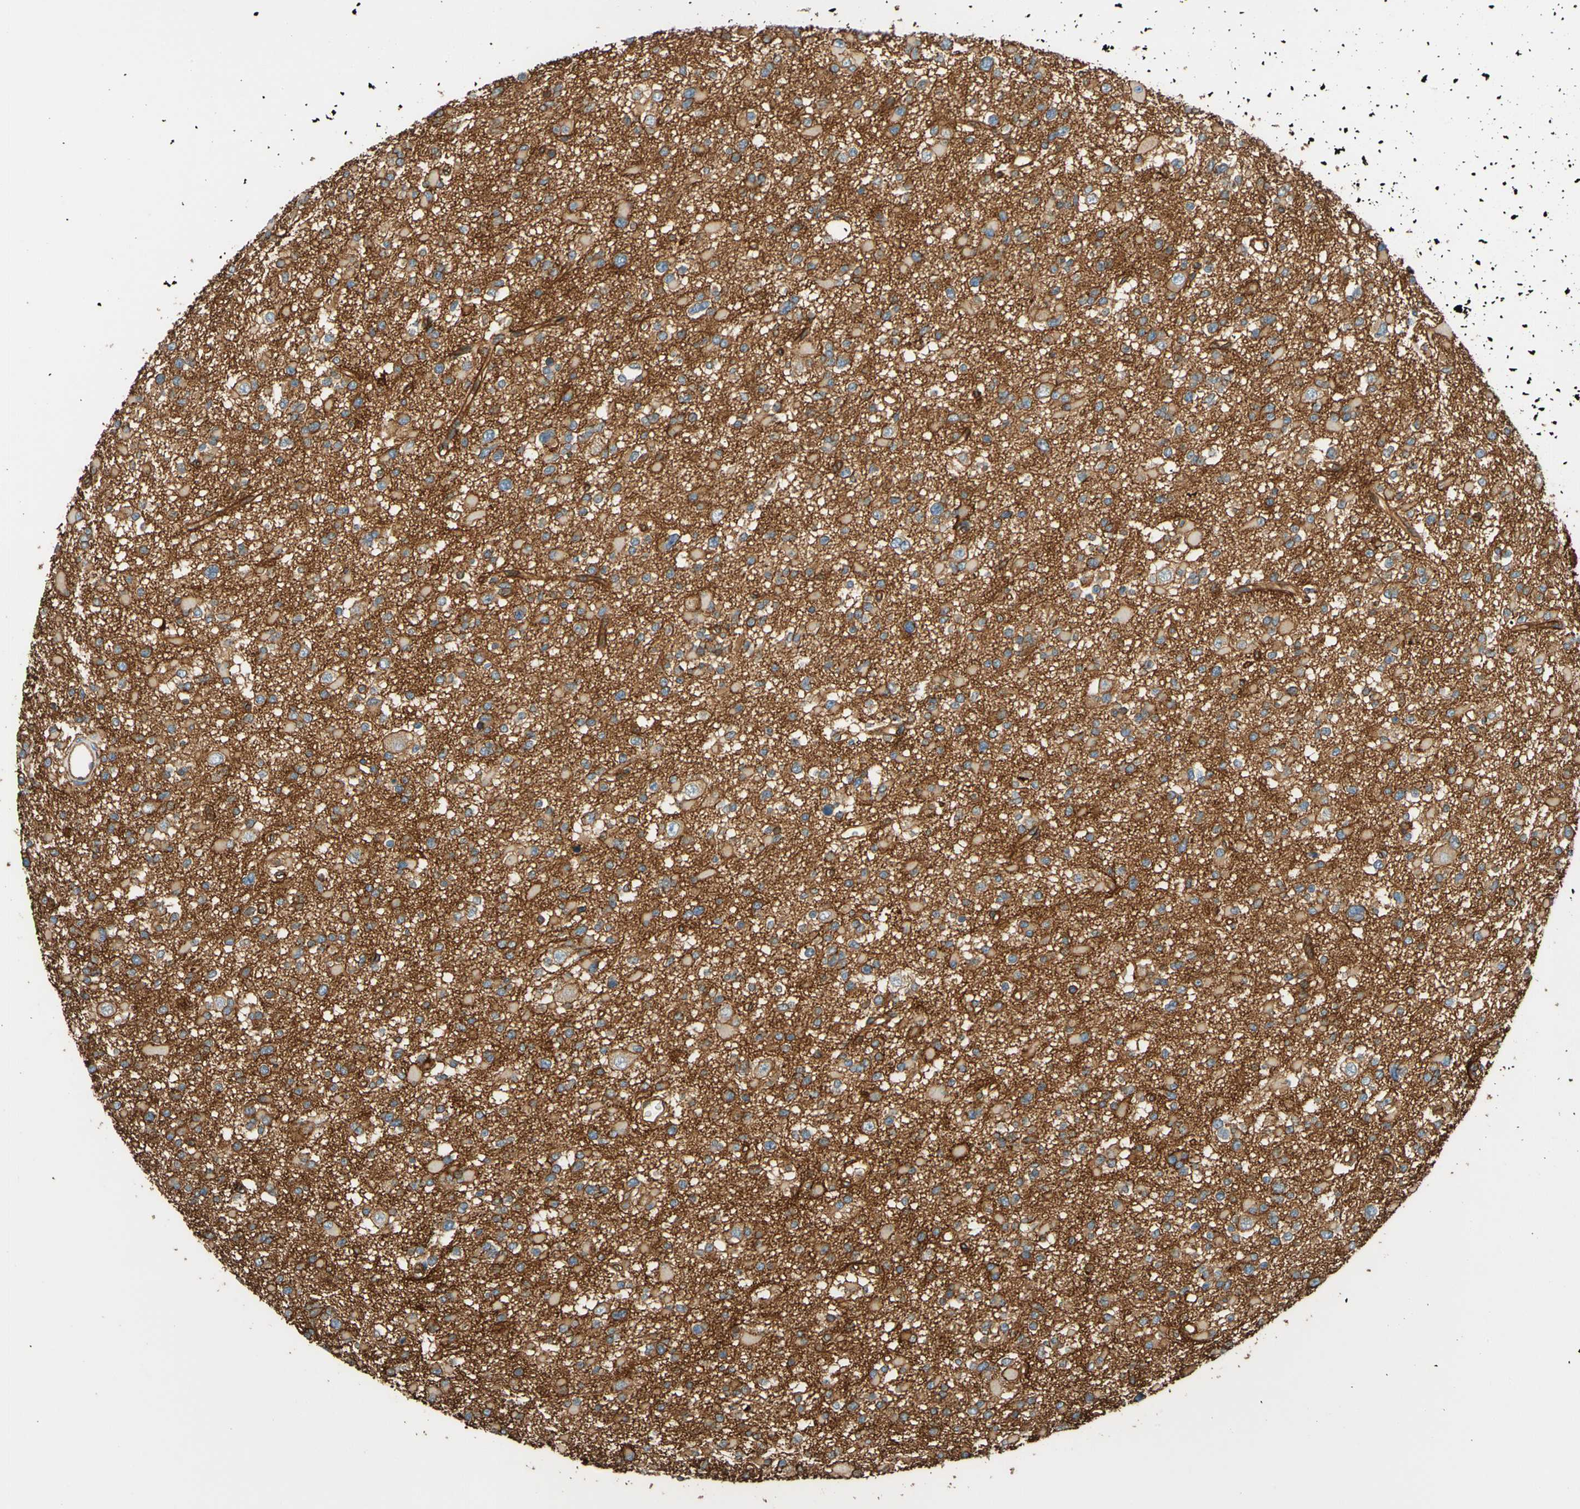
{"staining": {"intensity": "weak", "quantity": ">75%", "location": "cytoplasmic/membranous"}, "tissue": "glioma", "cell_type": "Tumor cells", "image_type": "cancer", "snomed": [{"axis": "morphology", "description": "Glioma, malignant, Low grade"}, {"axis": "topography", "description": "Brain"}], "caption": "About >75% of tumor cells in human glioma show weak cytoplasmic/membranous protein staining as visualized by brown immunohistochemical staining.", "gene": "SPTAN1", "patient": {"sex": "female", "age": 22}}